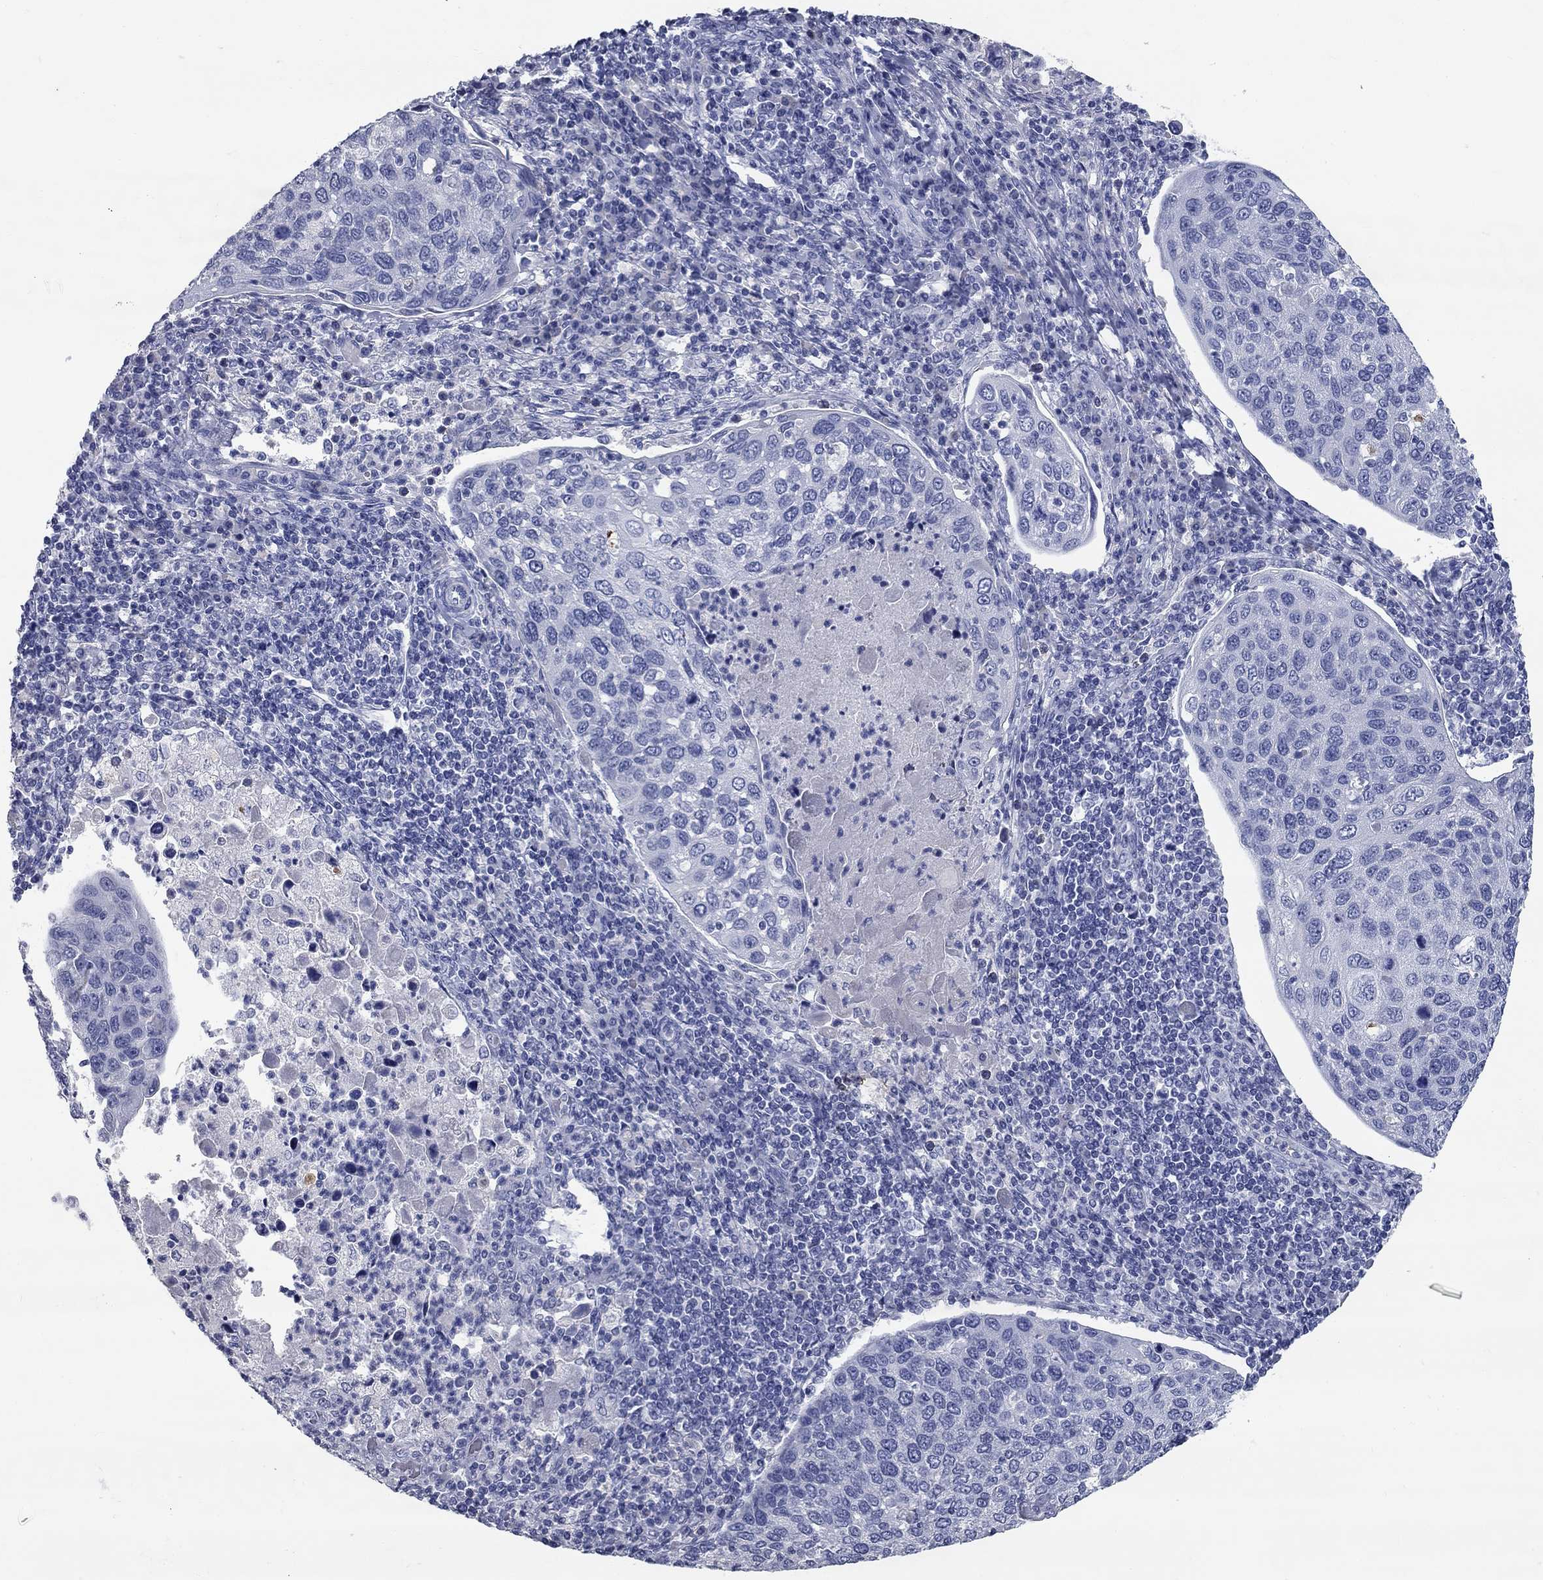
{"staining": {"intensity": "negative", "quantity": "none", "location": "none"}, "tissue": "cervical cancer", "cell_type": "Tumor cells", "image_type": "cancer", "snomed": [{"axis": "morphology", "description": "Squamous cell carcinoma, NOS"}, {"axis": "topography", "description": "Cervix"}], "caption": "Cervical cancer was stained to show a protein in brown. There is no significant positivity in tumor cells.", "gene": "SYT12", "patient": {"sex": "female", "age": 54}}